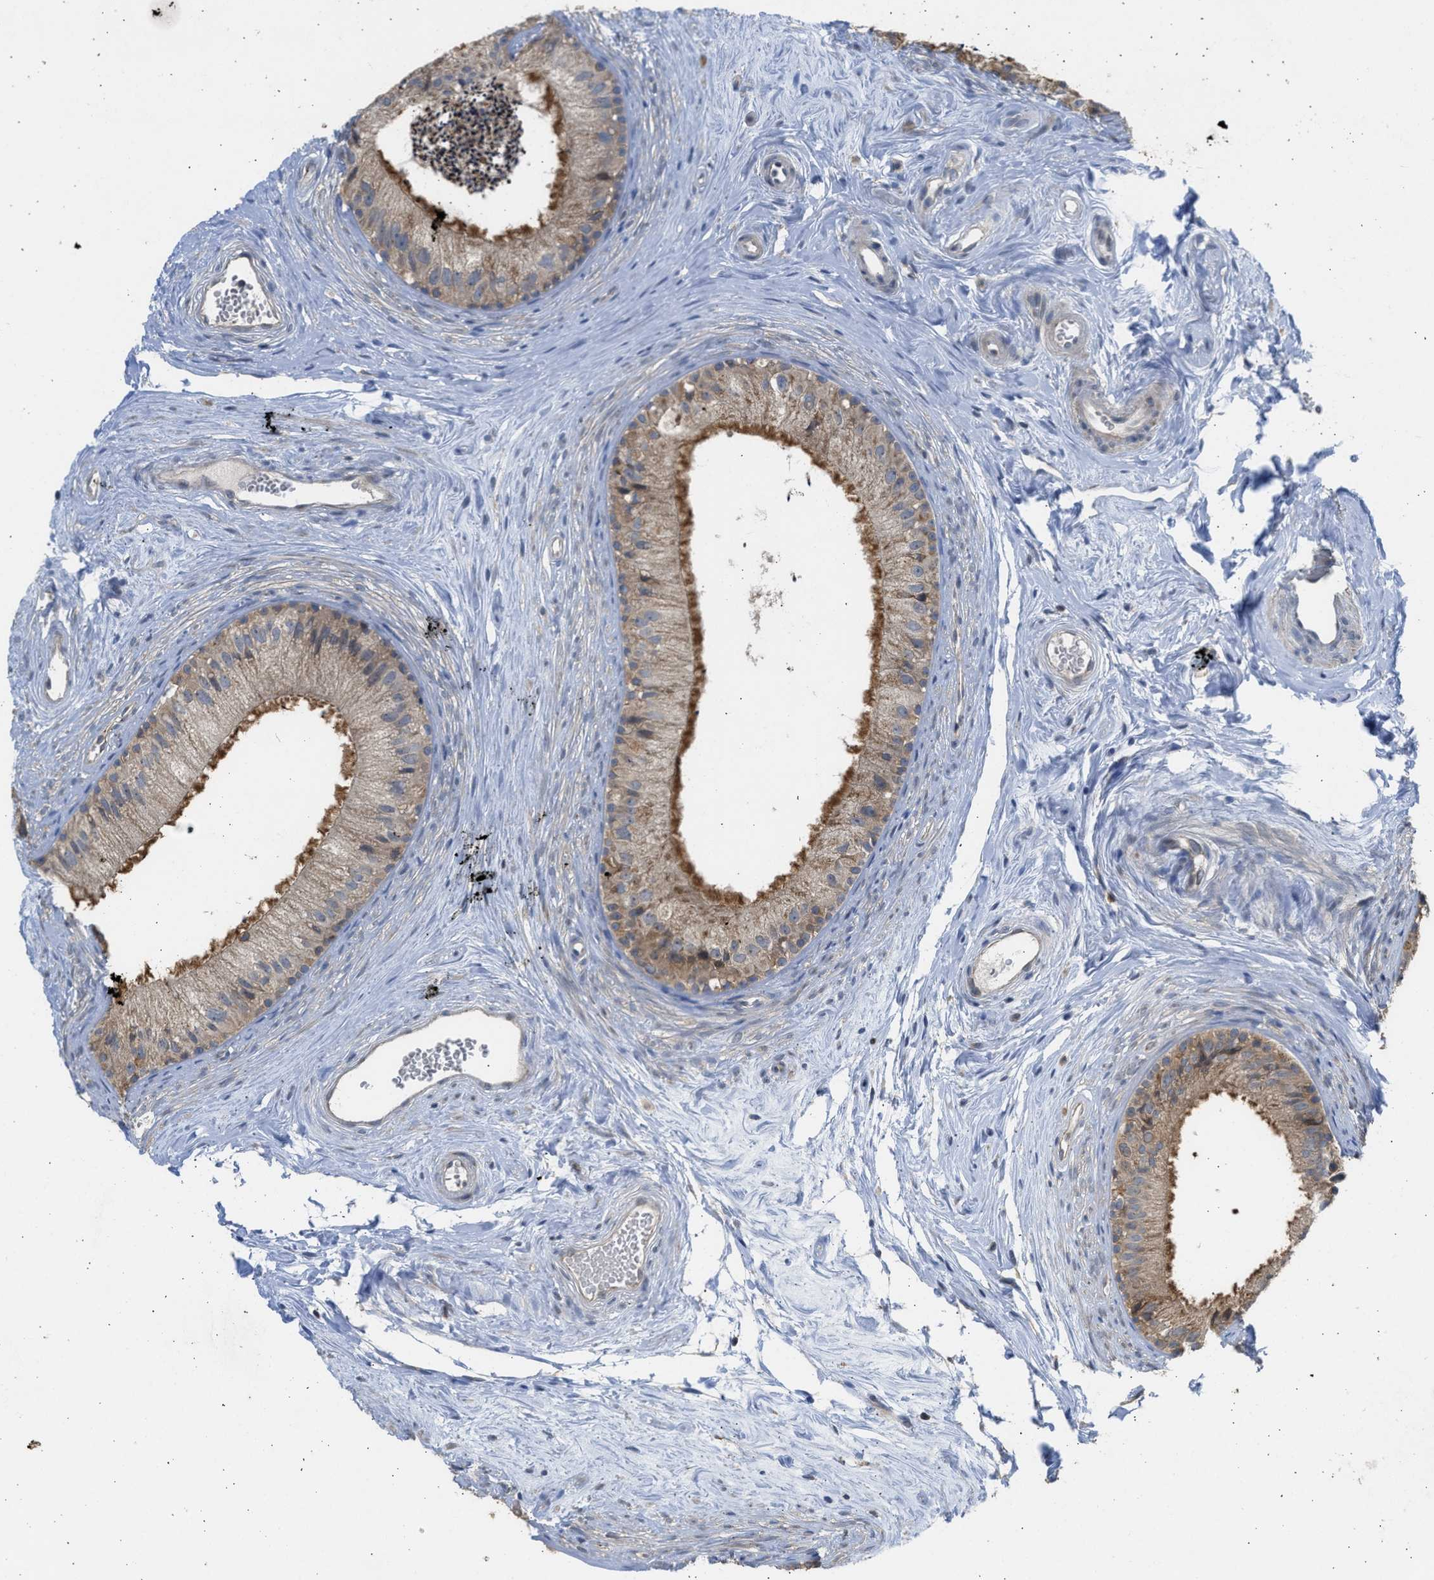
{"staining": {"intensity": "moderate", "quantity": ">75%", "location": "cytoplasmic/membranous"}, "tissue": "epididymis", "cell_type": "Glandular cells", "image_type": "normal", "snomed": [{"axis": "morphology", "description": "Normal tissue, NOS"}, {"axis": "topography", "description": "Epididymis"}], "caption": "About >75% of glandular cells in normal epididymis exhibit moderate cytoplasmic/membranous protein staining as visualized by brown immunohistochemical staining.", "gene": "CYP1A1", "patient": {"sex": "male", "age": 56}}